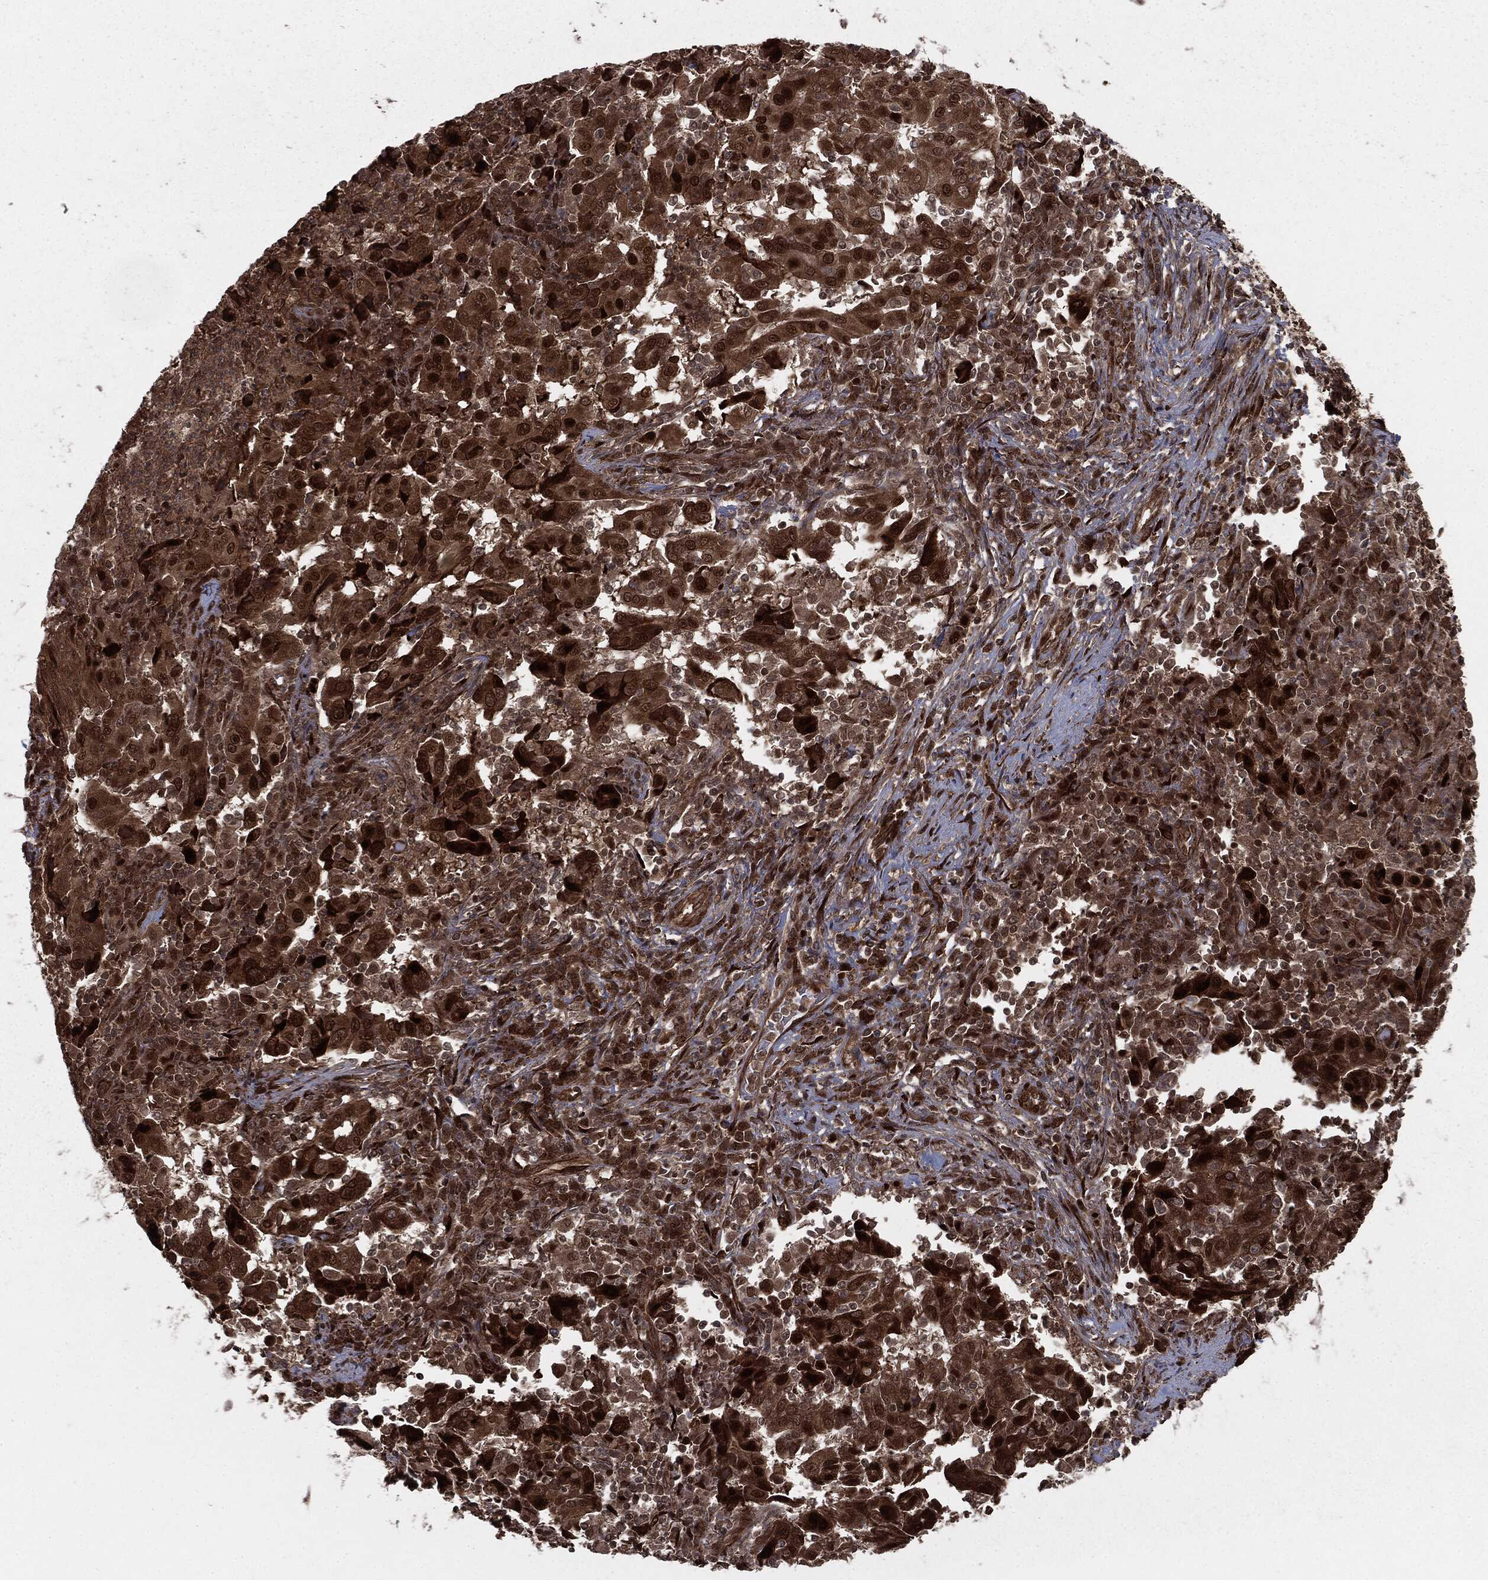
{"staining": {"intensity": "strong", "quantity": ">75%", "location": "cytoplasmic/membranous,nuclear"}, "tissue": "pancreatic cancer", "cell_type": "Tumor cells", "image_type": "cancer", "snomed": [{"axis": "morphology", "description": "Adenocarcinoma, NOS"}, {"axis": "topography", "description": "Pancreas"}], "caption": "The histopathology image reveals immunohistochemical staining of pancreatic cancer. There is strong cytoplasmic/membranous and nuclear staining is identified in approximately >75% of tumor cells.", "gene": "RANBP9", "patient": {"sex": "male", "age": 63}}